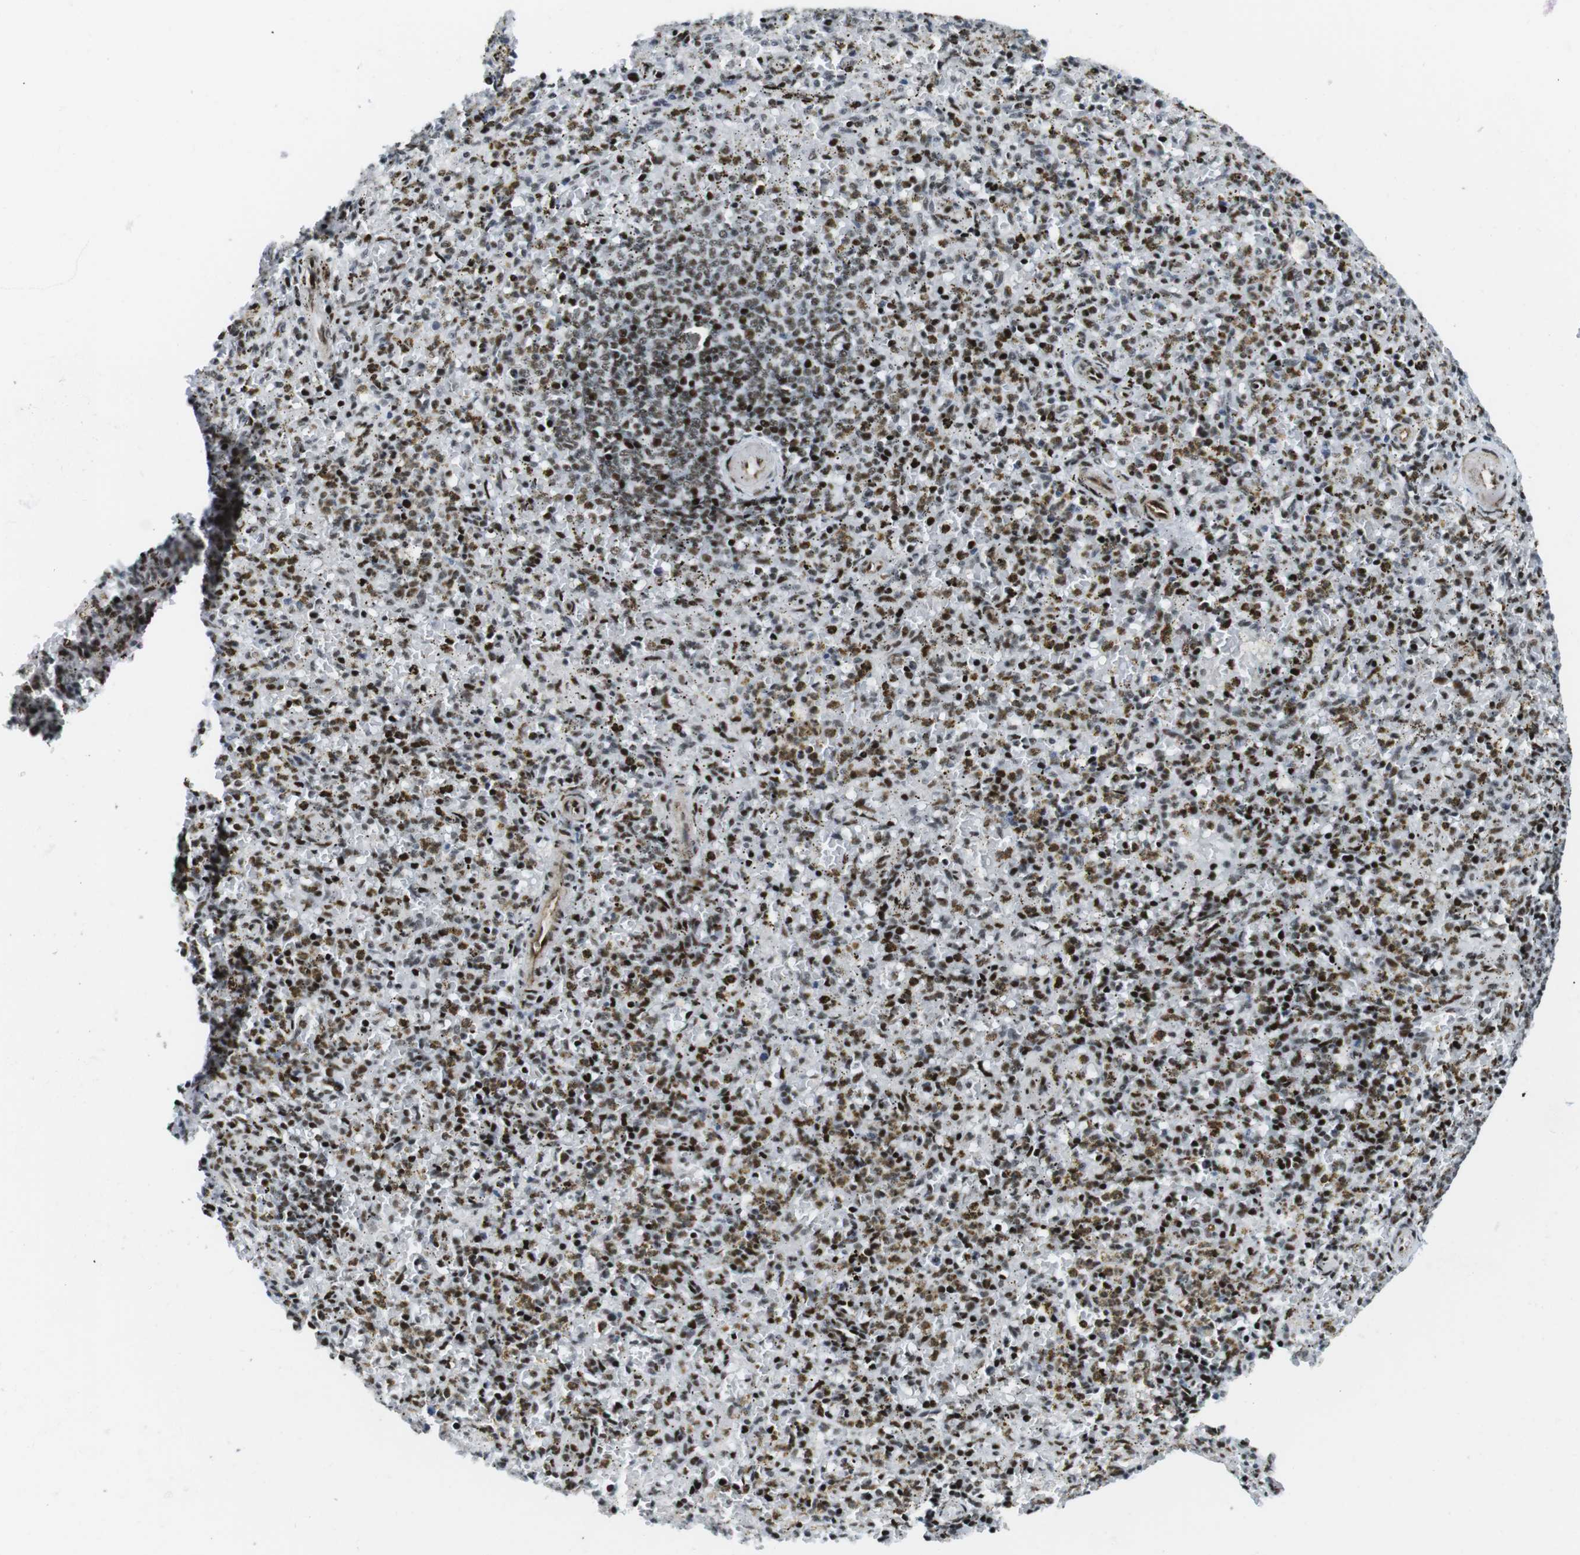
{"staining": {"intensity": "strong", "quantity": ">75%", "location": "nuclear"}, "tissue": "spleen", "cell_type": "Cells in red pulp", "image_type": "normal", "snomed": [{"axis": "morphology", "description": "Normal tissue, NOS"}, {"axis": "topography", "description": "Spleen"}], "caption": "A photomicrograph showing strong nuclear expression in approximately >75% of cells in red pulp in unremarkable spleen, as visualized by brown immunohistochemical staining.", "gene": "ARID1A", "patient": {"sex": "male", "age": 72}}